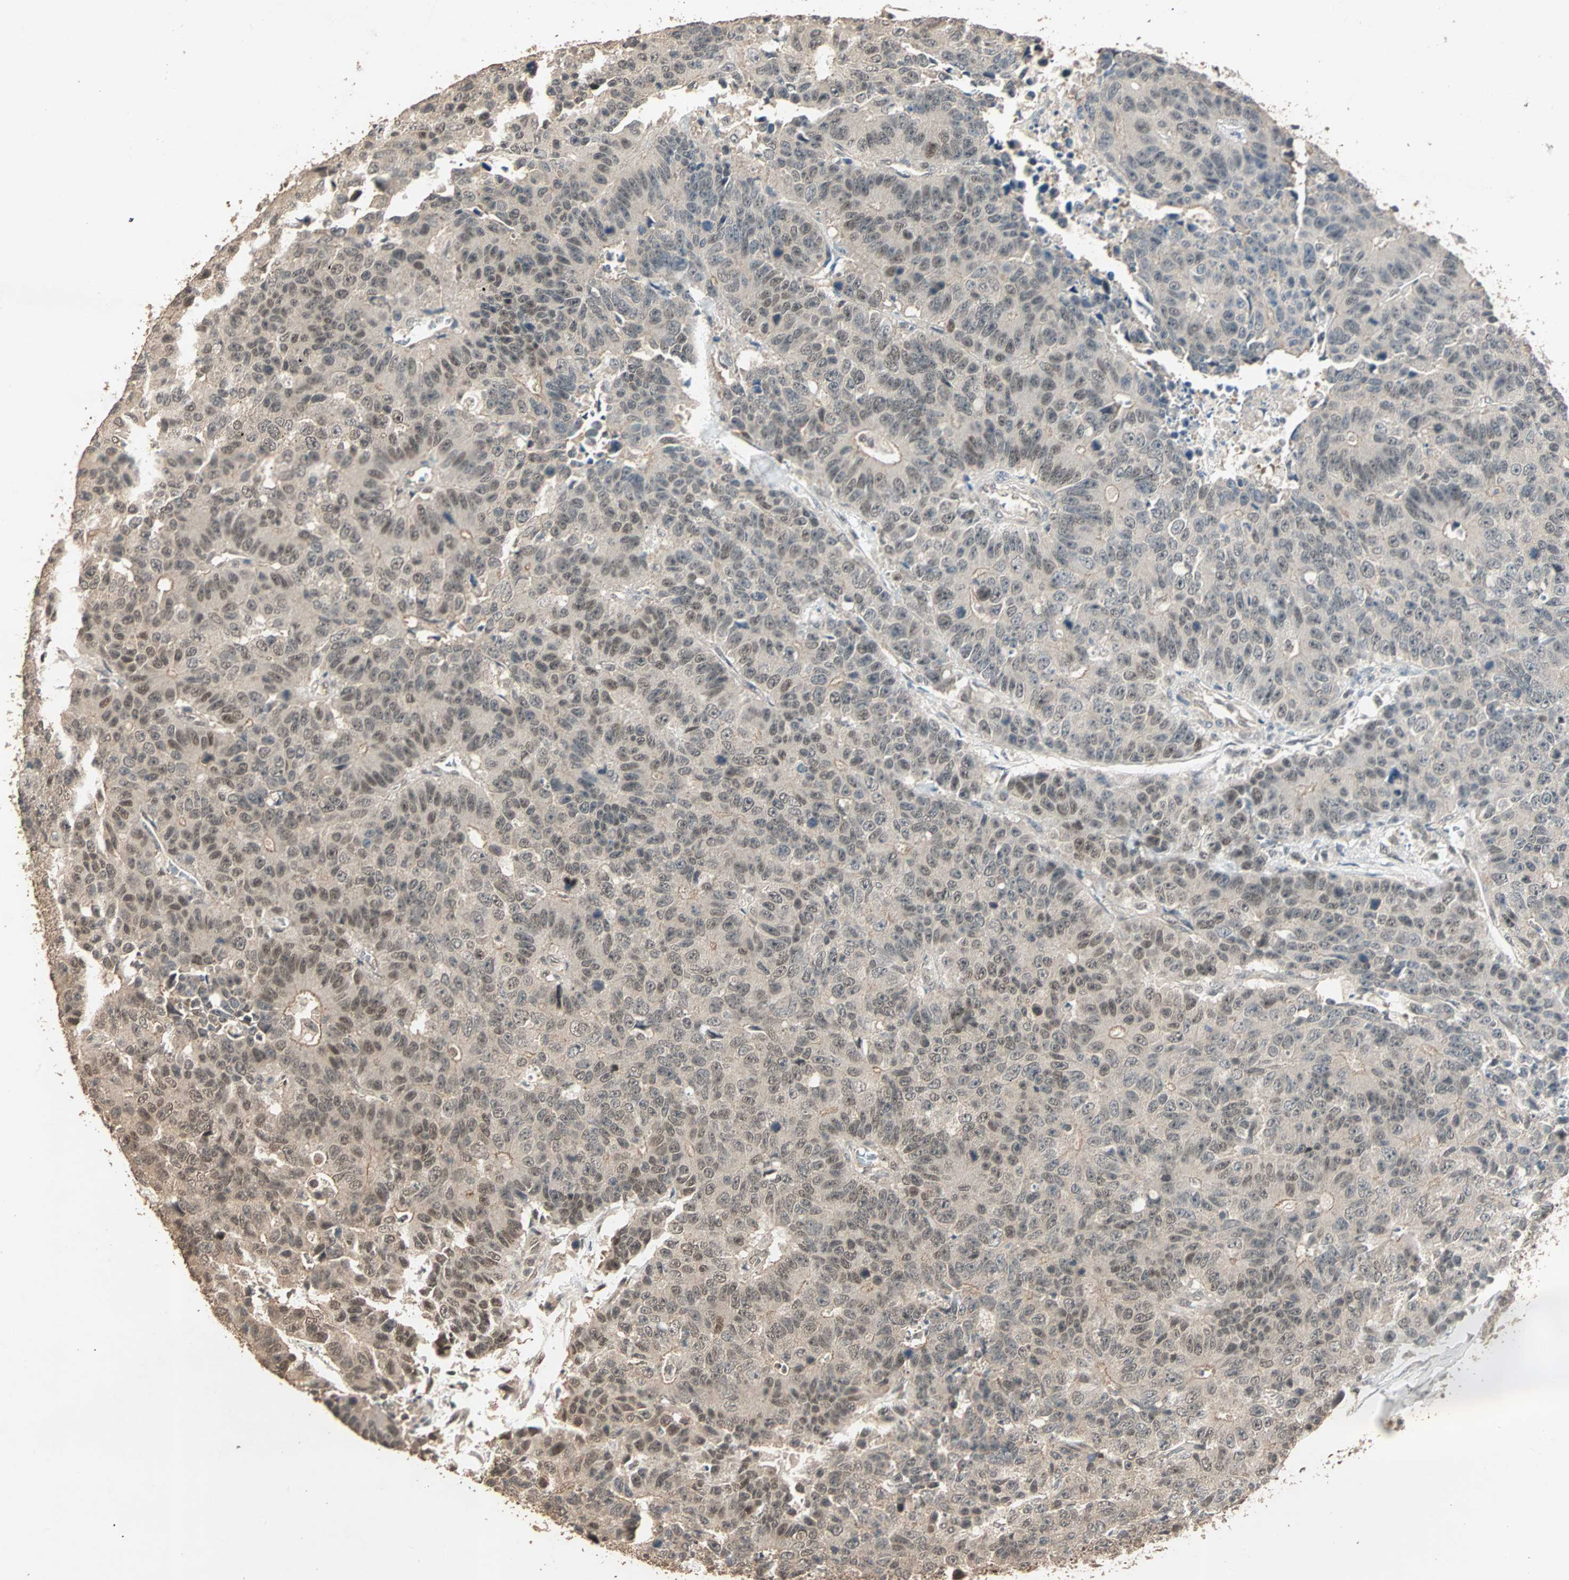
{"staining": {"intensity": "moderate", "quantity": "25%-75%", "location": "cytoplasmic/membranous,nuclear"}, "tissue": "colorectal cancer", "cell_type": "Tumor cells", "image_type": "cancer", "snomed": [{"axis": "morphology", "description": "Adenocarcinoma, NOS"}, {"axis": "topography", "description": "Colon"}], "caption": "Immunohistochemistry (IHC) histopathology image of neoplastic tissue: adenocarcinoma (colorectal) stained using immunohistochemistry demonstrates medium levels of moderate protein expression localized specifically in the cytoplasmic/membranous and nuclear of tumor cells, appearing as a cytoplasmic/membranous and nuclear brown color.", "gene": "ZBTB33", "patient": {"sex": "female", "age": 86}}